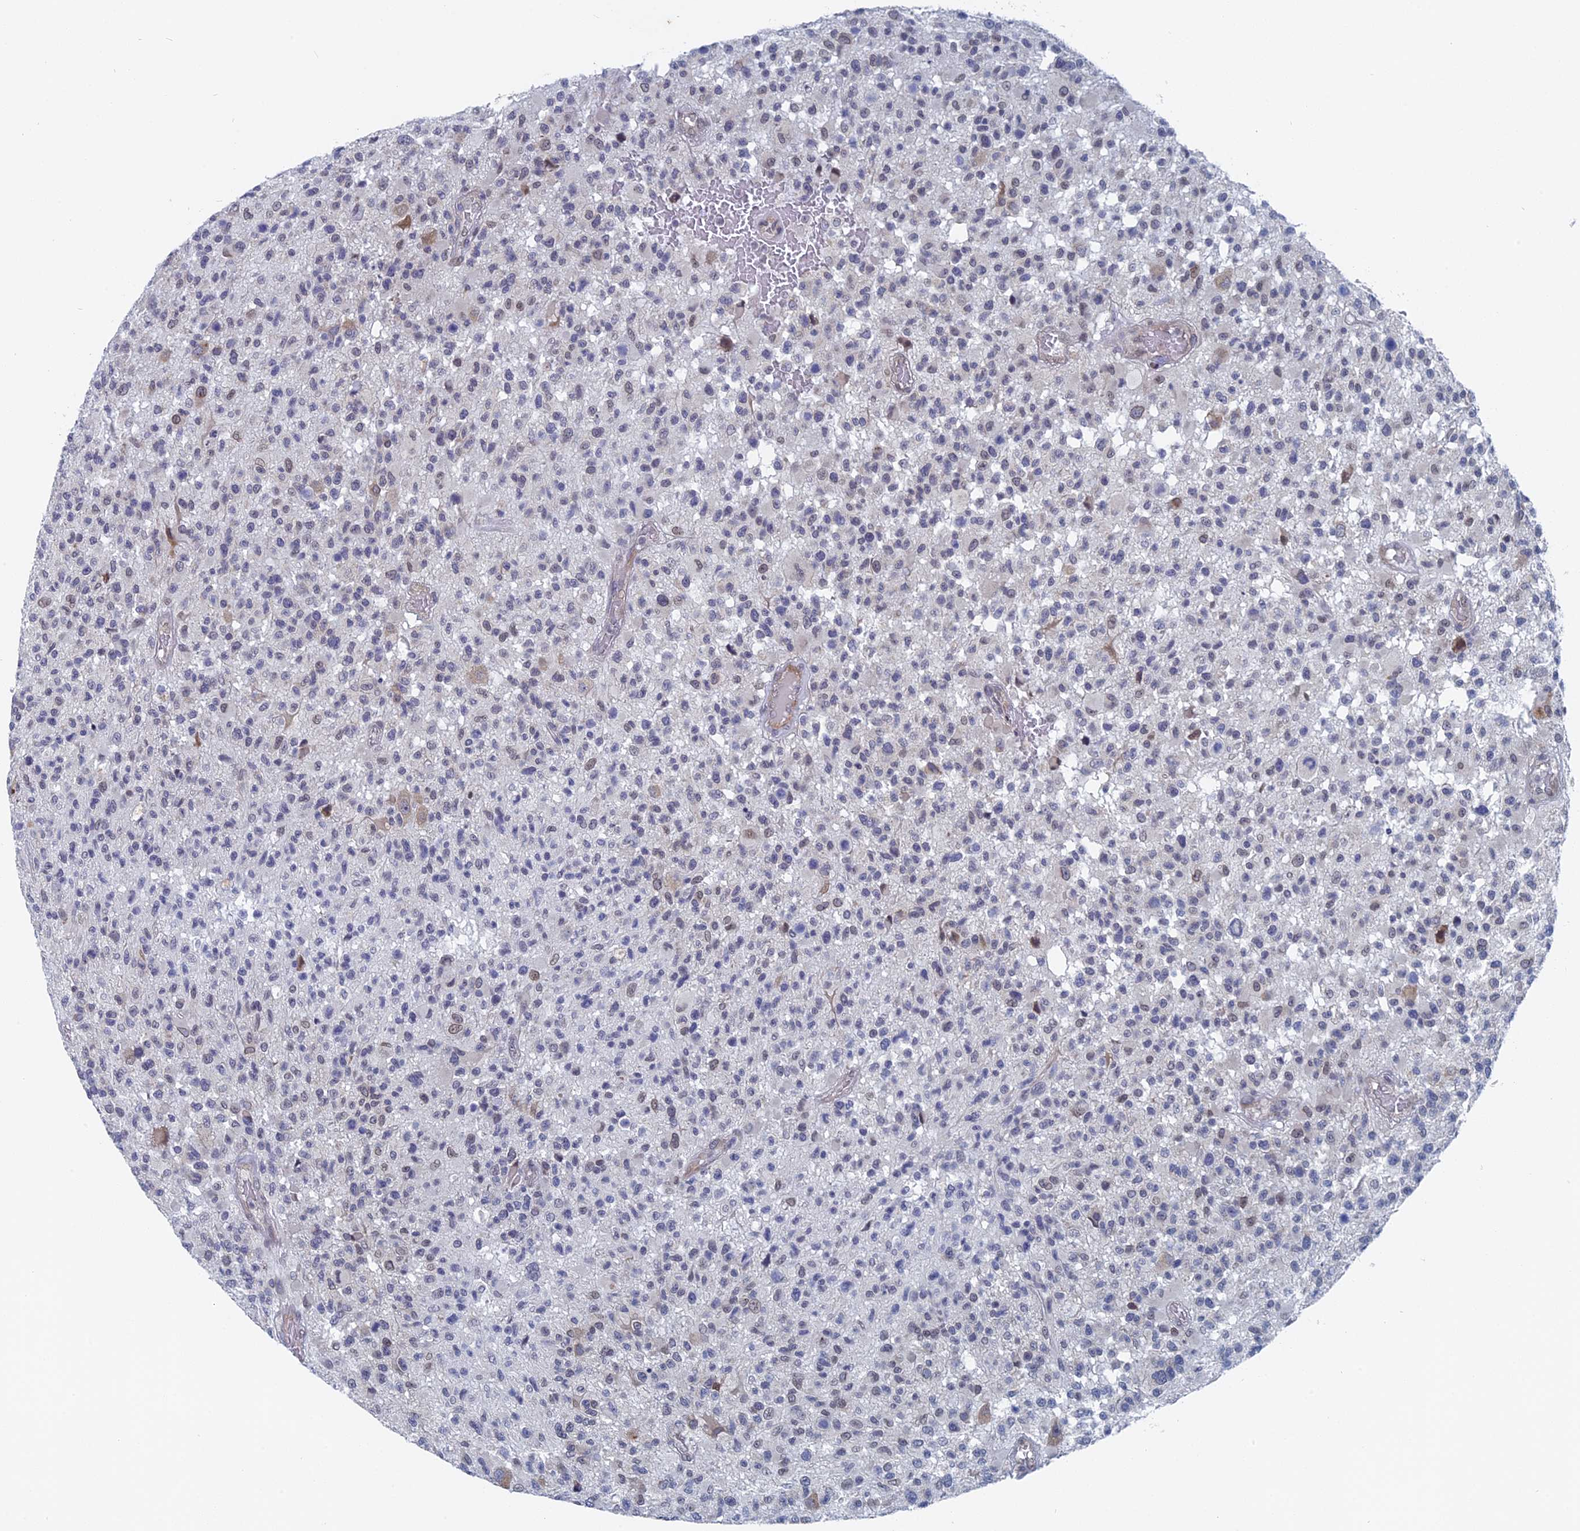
{"staining": {"intensity": "negative", "quantity": "none", "location": "none"}, "tissue": "glioma", "cell_type": "Tumor cells", "image_type": "cancer", "snomed": [{"axis": "morphology", "description": "Glioma, malignant, High grade"}, {"axis": "morphology", "description": "Glioblastoma, NOS"}, {"axis": "topography", "description": "Brain"}], "caption": "Immunohistochemical staining of human glioma demonstrates no significant expression in tumor cells. The staining is performed using DAB brown chromogen with nuclei counter-stained in using hematoxylin.", "gene": "MTRF1", "patient": {"sex": "male", "age": 60}}